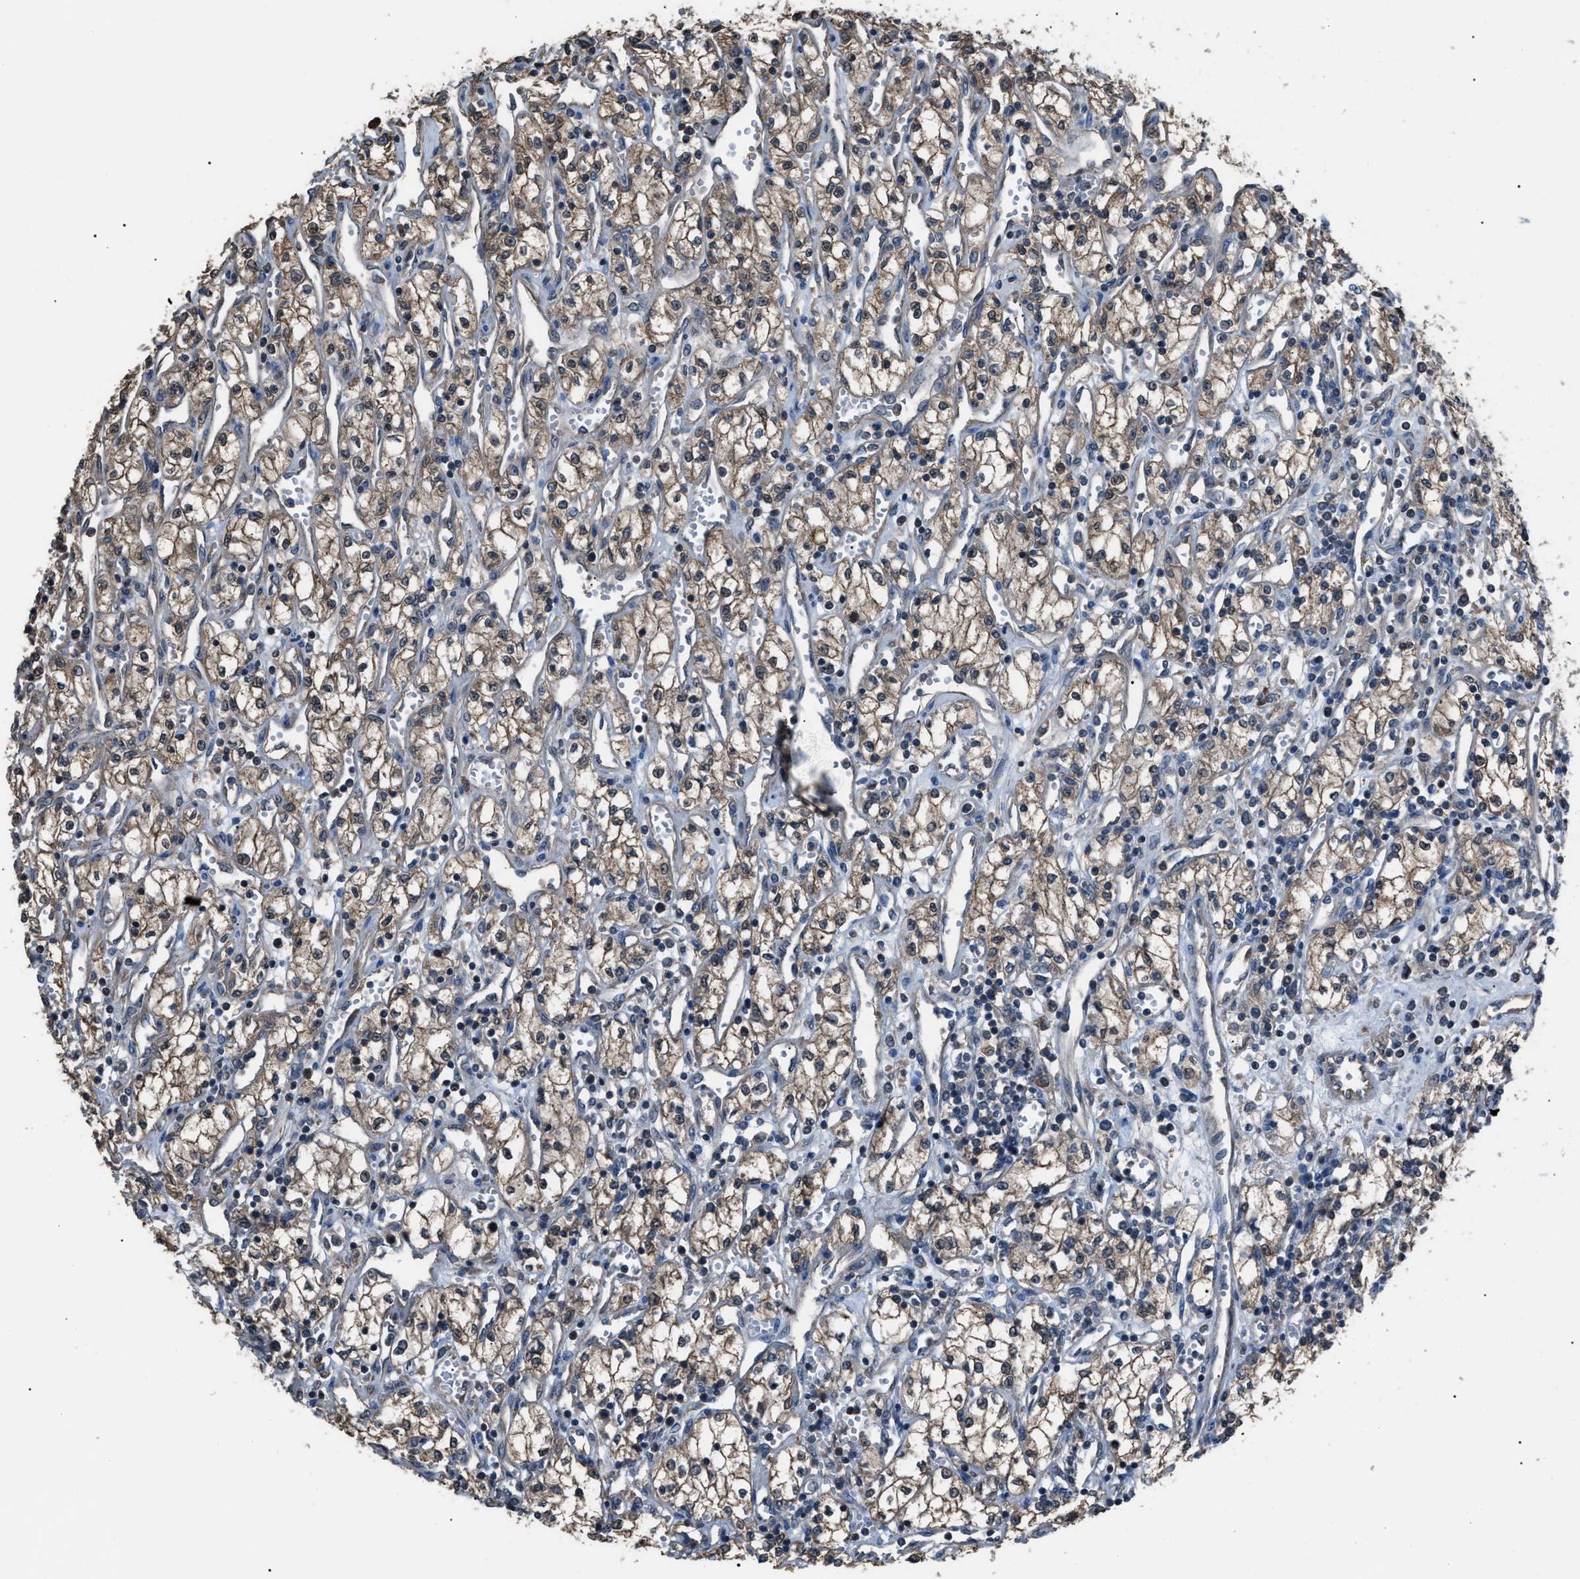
{"staining": {"intensity": "weak", "quantity": "25%-75%", "location": "cytoplasmic/membranous"}, "tissue": "renal cancer", "cell_type": "Tumor cells", "image_type": "cancer", "snomed": [{"axis": "morphology", "description": "Adenocarcinoma, NOS"}, {"axis": "topography", "description": "Kidney"}], "caption": "An image showing weak cytoplasmic/membranous expression in about 25%-75% of tumor cells in renal cancer, as visualized by brown immunohistochemical staining.", "gene": "PDCD5", "patient": {"sex": "male", "age": 59}}